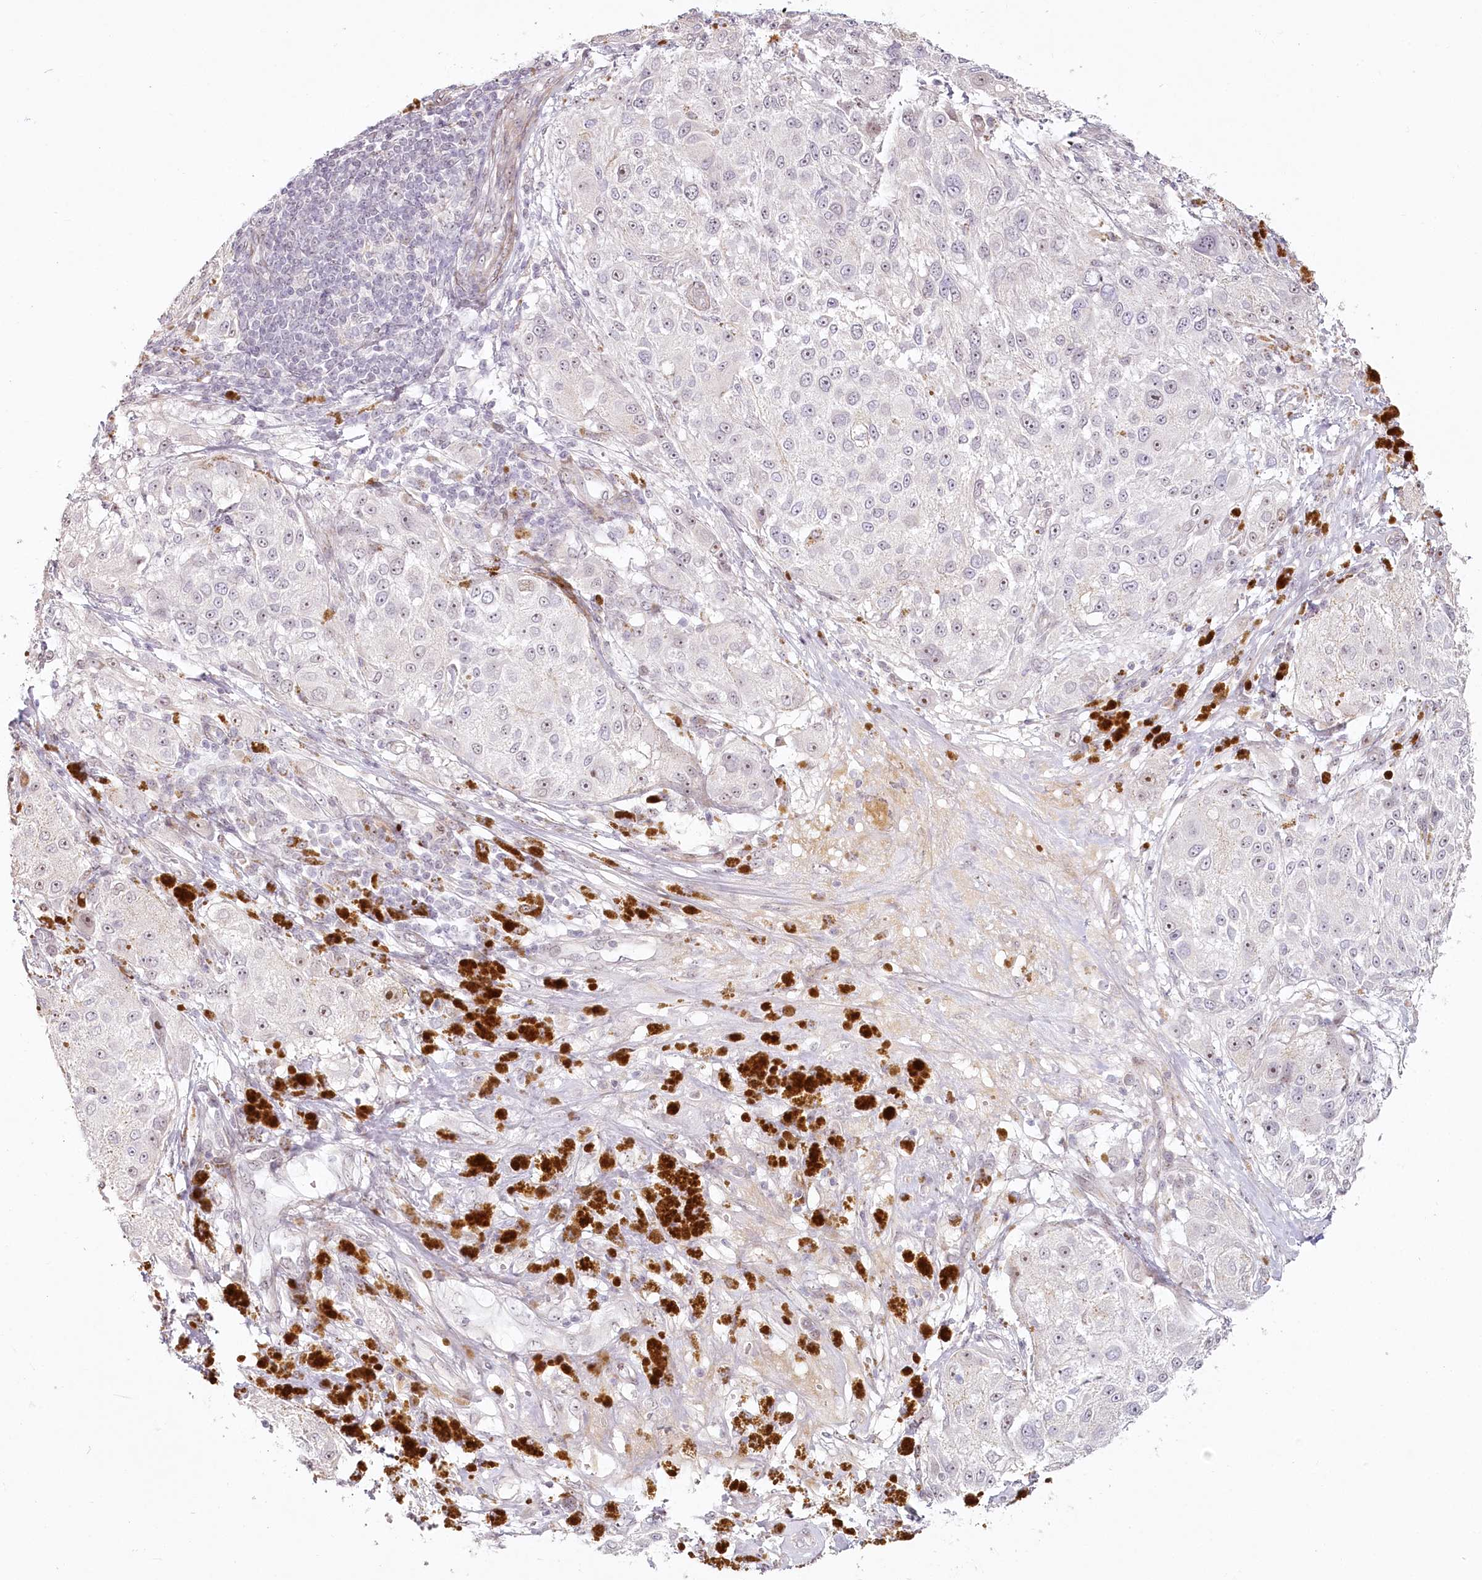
{"staining": {"intensity": "negative", "quantity": "none", "location": "none"}, "tissue": "melanoma", "cell_type": "Tumor cells", "image_type": "cancer", "snomed": [{"axis": "morphology", "description": "Necrosis, NOS"}, {"axis": "morphology", "description": "Malignant melanoma, NOS"}, {"axis": "topography", "description": "Skin"}], "caption": "Immunohistochemistry (IHC) of human malignant melanoma displays no expression in tumor cells. The staining is performed using DAB brown chromogen with nuclei counter-stained in using hematoxylin.", "gene": "EXOSC7", "patient": {"sex": "female", "age": 87}}